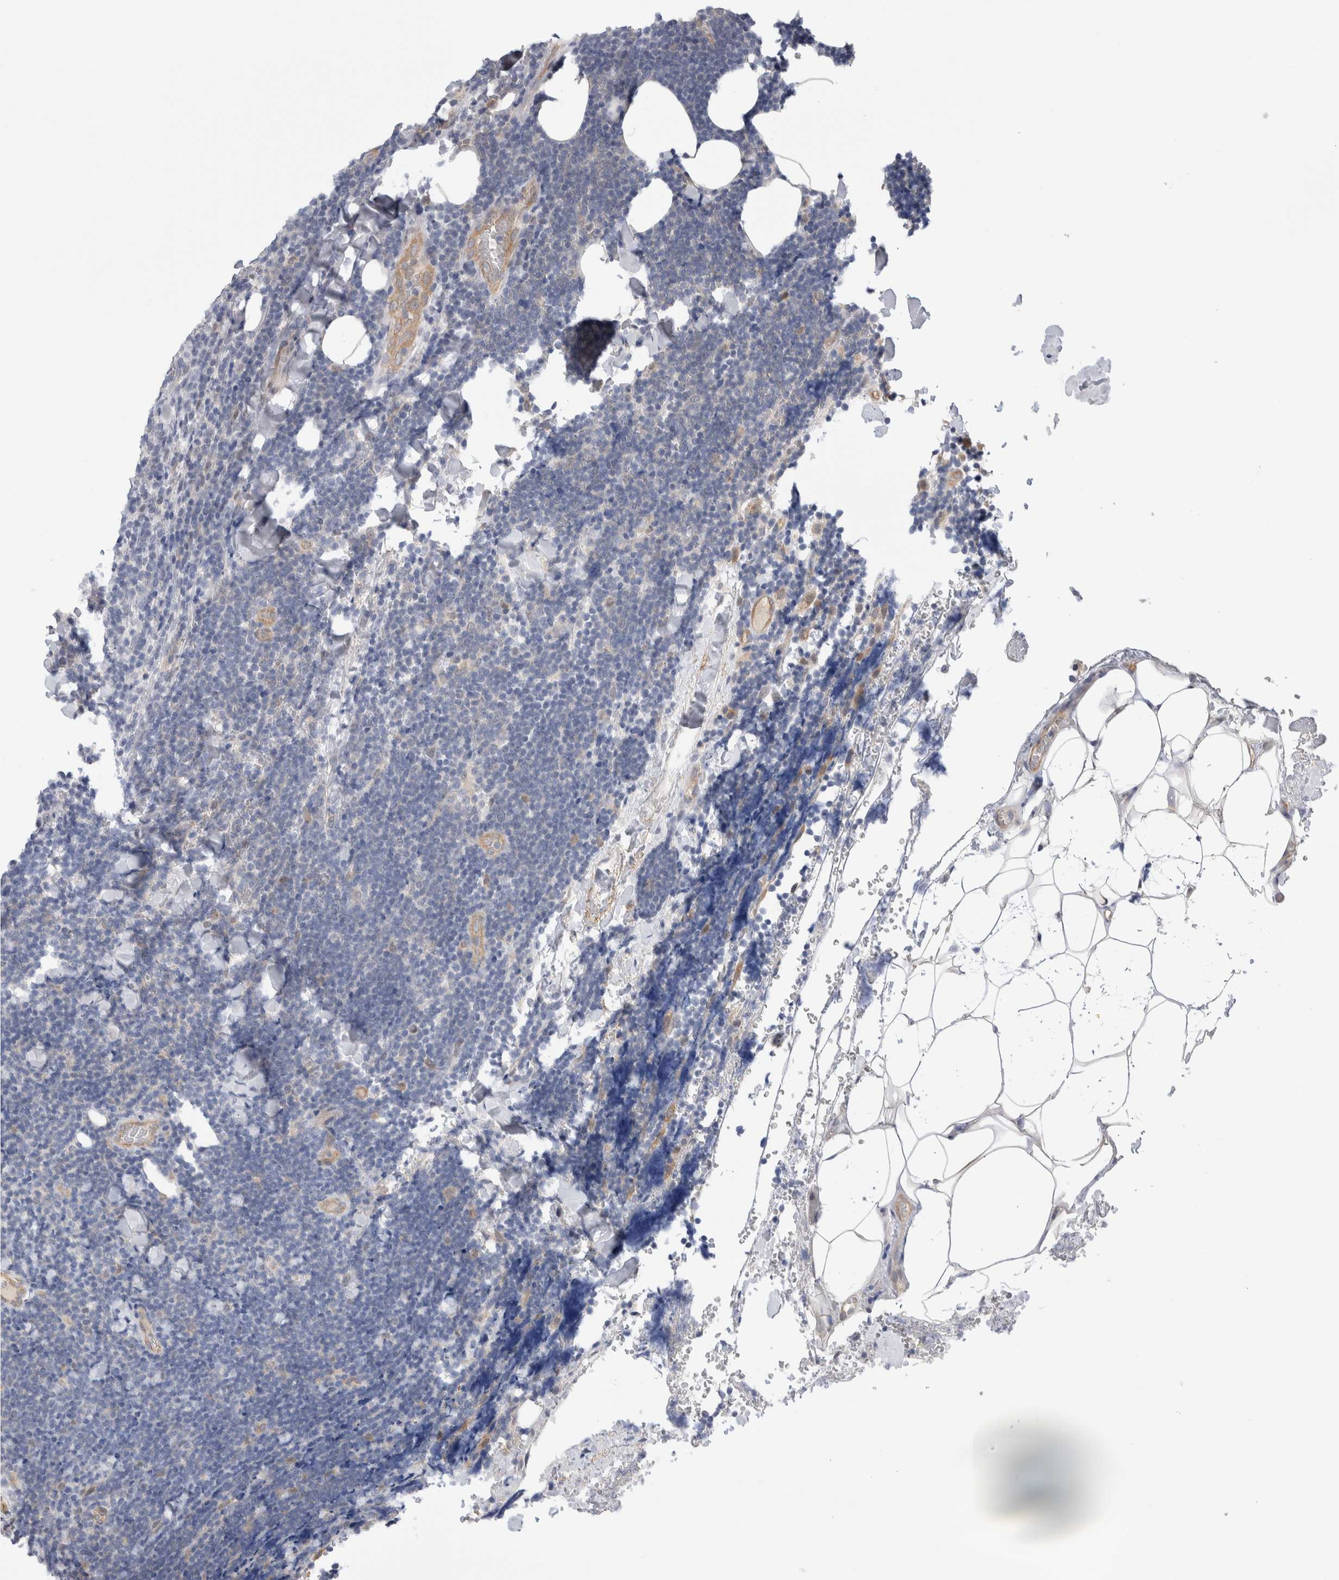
{"staining": {"intensity": "negative", "quantity": "none", "location": "none"}, "tissue": "lymphoma", "cell_type": "Tumor cells", "image_type": "cancer", "snomed": [{"axis": "morphology", "description": "Malignant lymphoma, non-Hodgkin's type, Low grade"}, {"axis": "topography", "description": "Lymph node"}], "caption": "There is no significant positivity in tumor cells of low-grade malignant lymphoma, non-Hodgkin's type.", "gene": "TAFA5", "patient": {"sex": "male", "age": 66}}